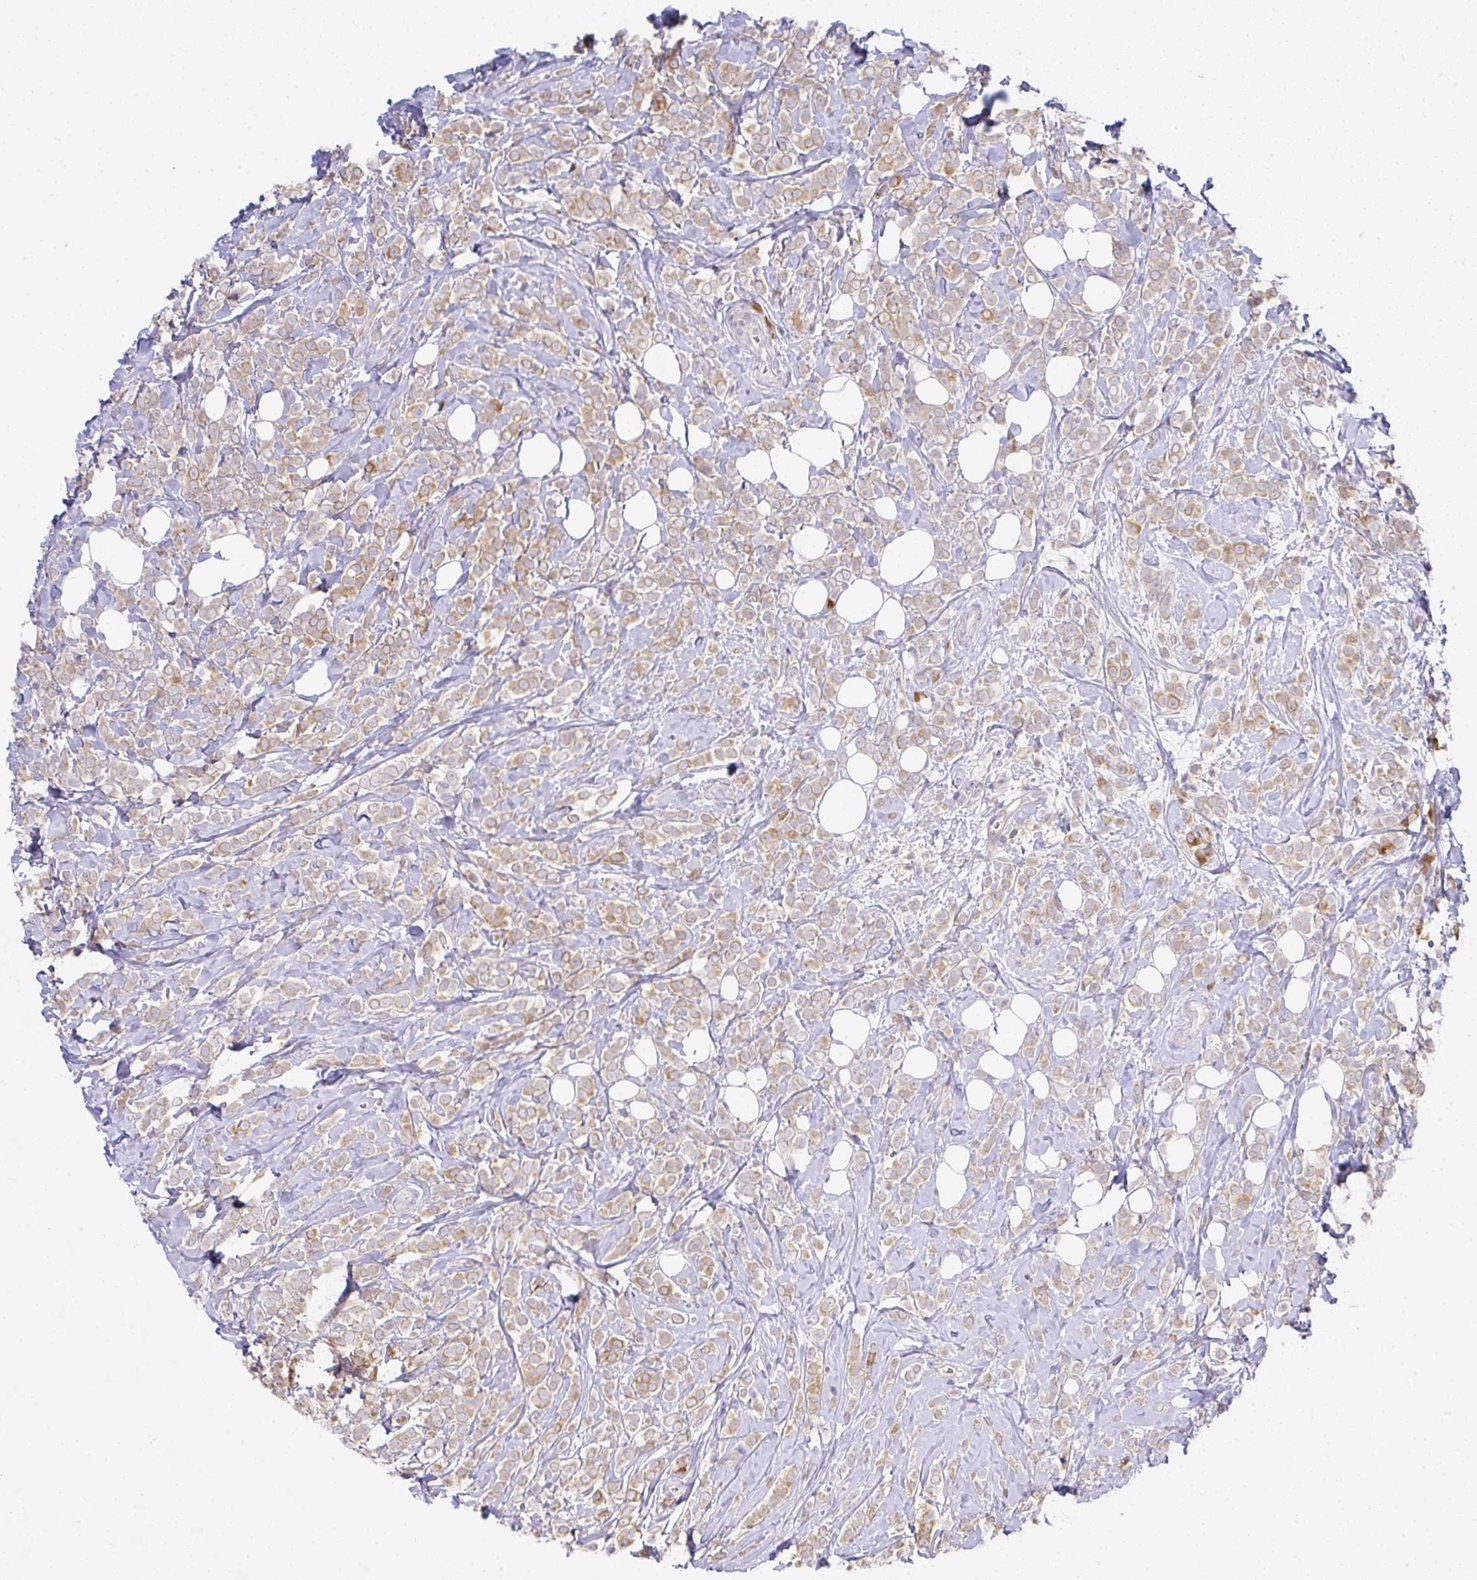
{"staining": {"intensity": "weak", "quantity": ">75%", "location": "cytoplasmic/membranous"}, "tissue": "breast cancer", "cell_type": "Tumor cells", "image_type": "cancer", "snomed": [{"axis": "morphology", "description": "Lobular carcinoma"}, {"axis": "topography", "description": "Breast"}], "caption": "This is an image of immunohistochemistry (IHC) staining of lobular carcinoma (breast), which shows weak expression in the cytoplasmic/membranous of tumor cells.", "gene": "DERL2", "patient": {"sex": "female", "age": 49}}